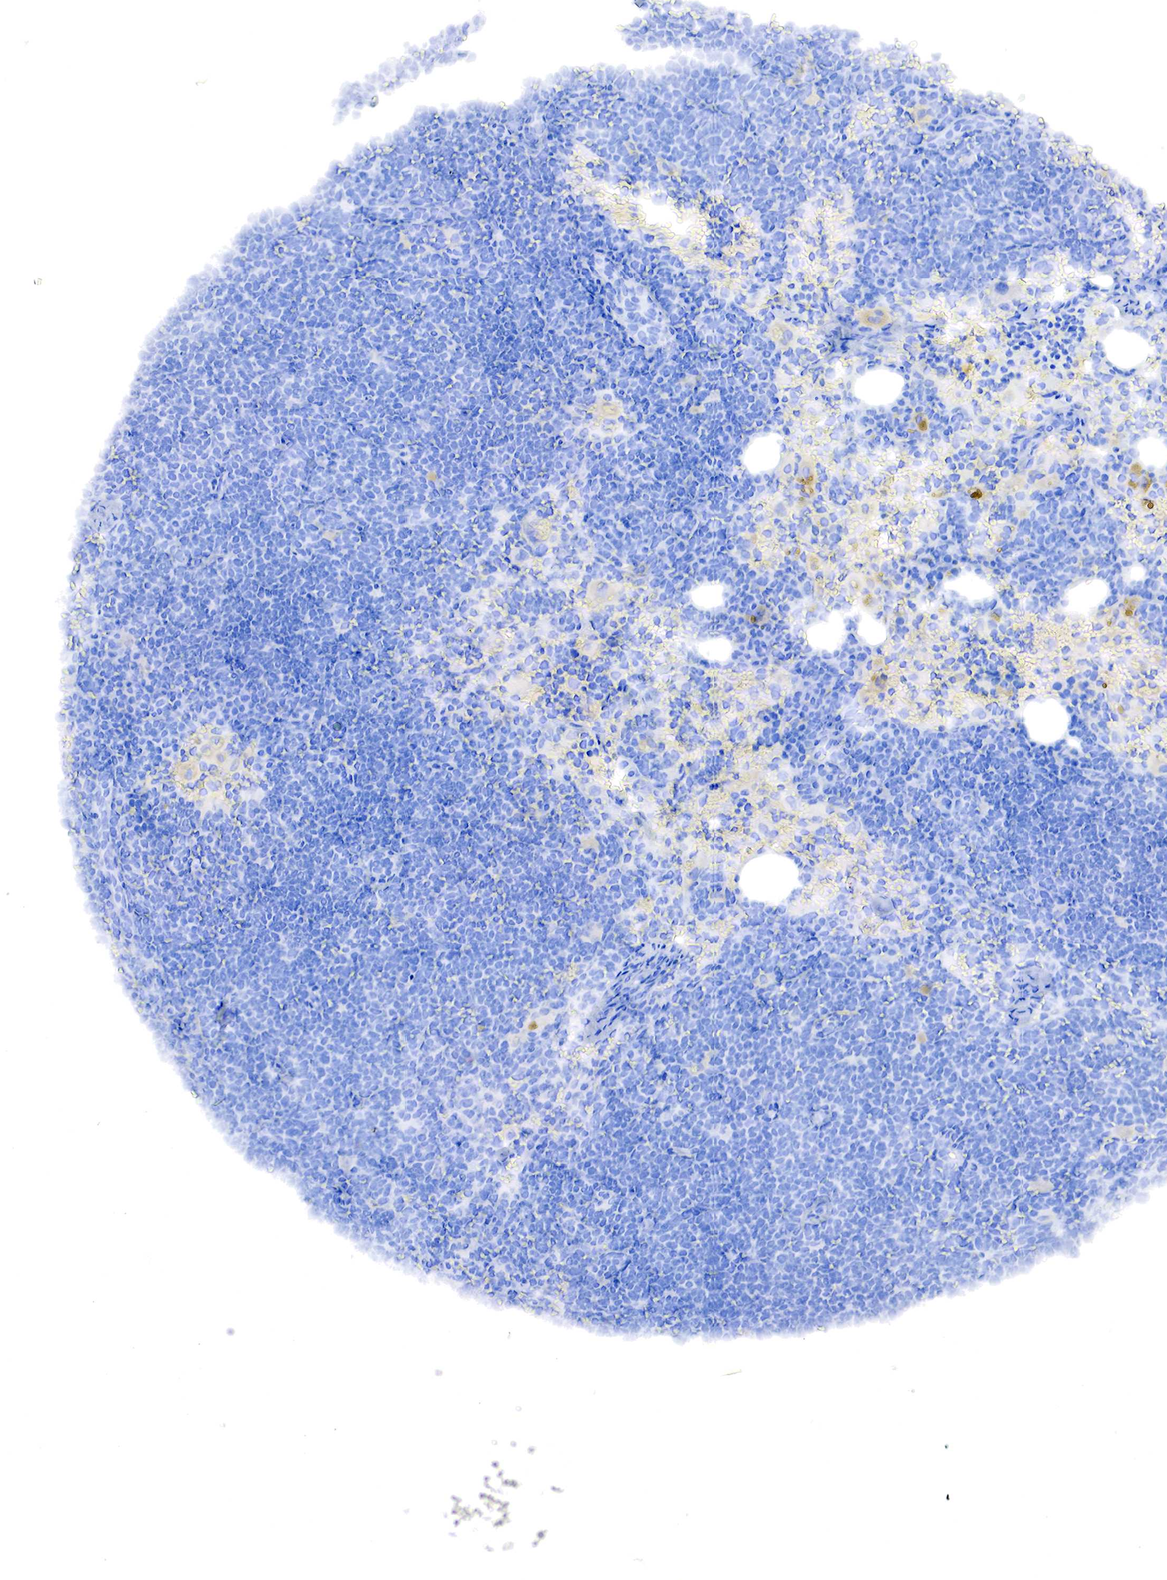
{"staining": {"intensity": "negative", "quantity": "none", "location": "none"}, "tissue": "lymphoma", "cell_type": "Tumor cells", "image_type": "cancer", "snomed": [{"axis": "morphology", "description": "Malignant lymphoma, non-Hodgkin's type, High grade"}, {"axis": "topography", "description": "Lymph node"}], "caption": "Malignant lymphoma, non-Hodgkin's type (high-grade) stained for a protein using immunohistochemistry (IHC) exhibits no expression tumor cells.", "gene": "RDX", "patient": {"sex": "female", "age": 76}}